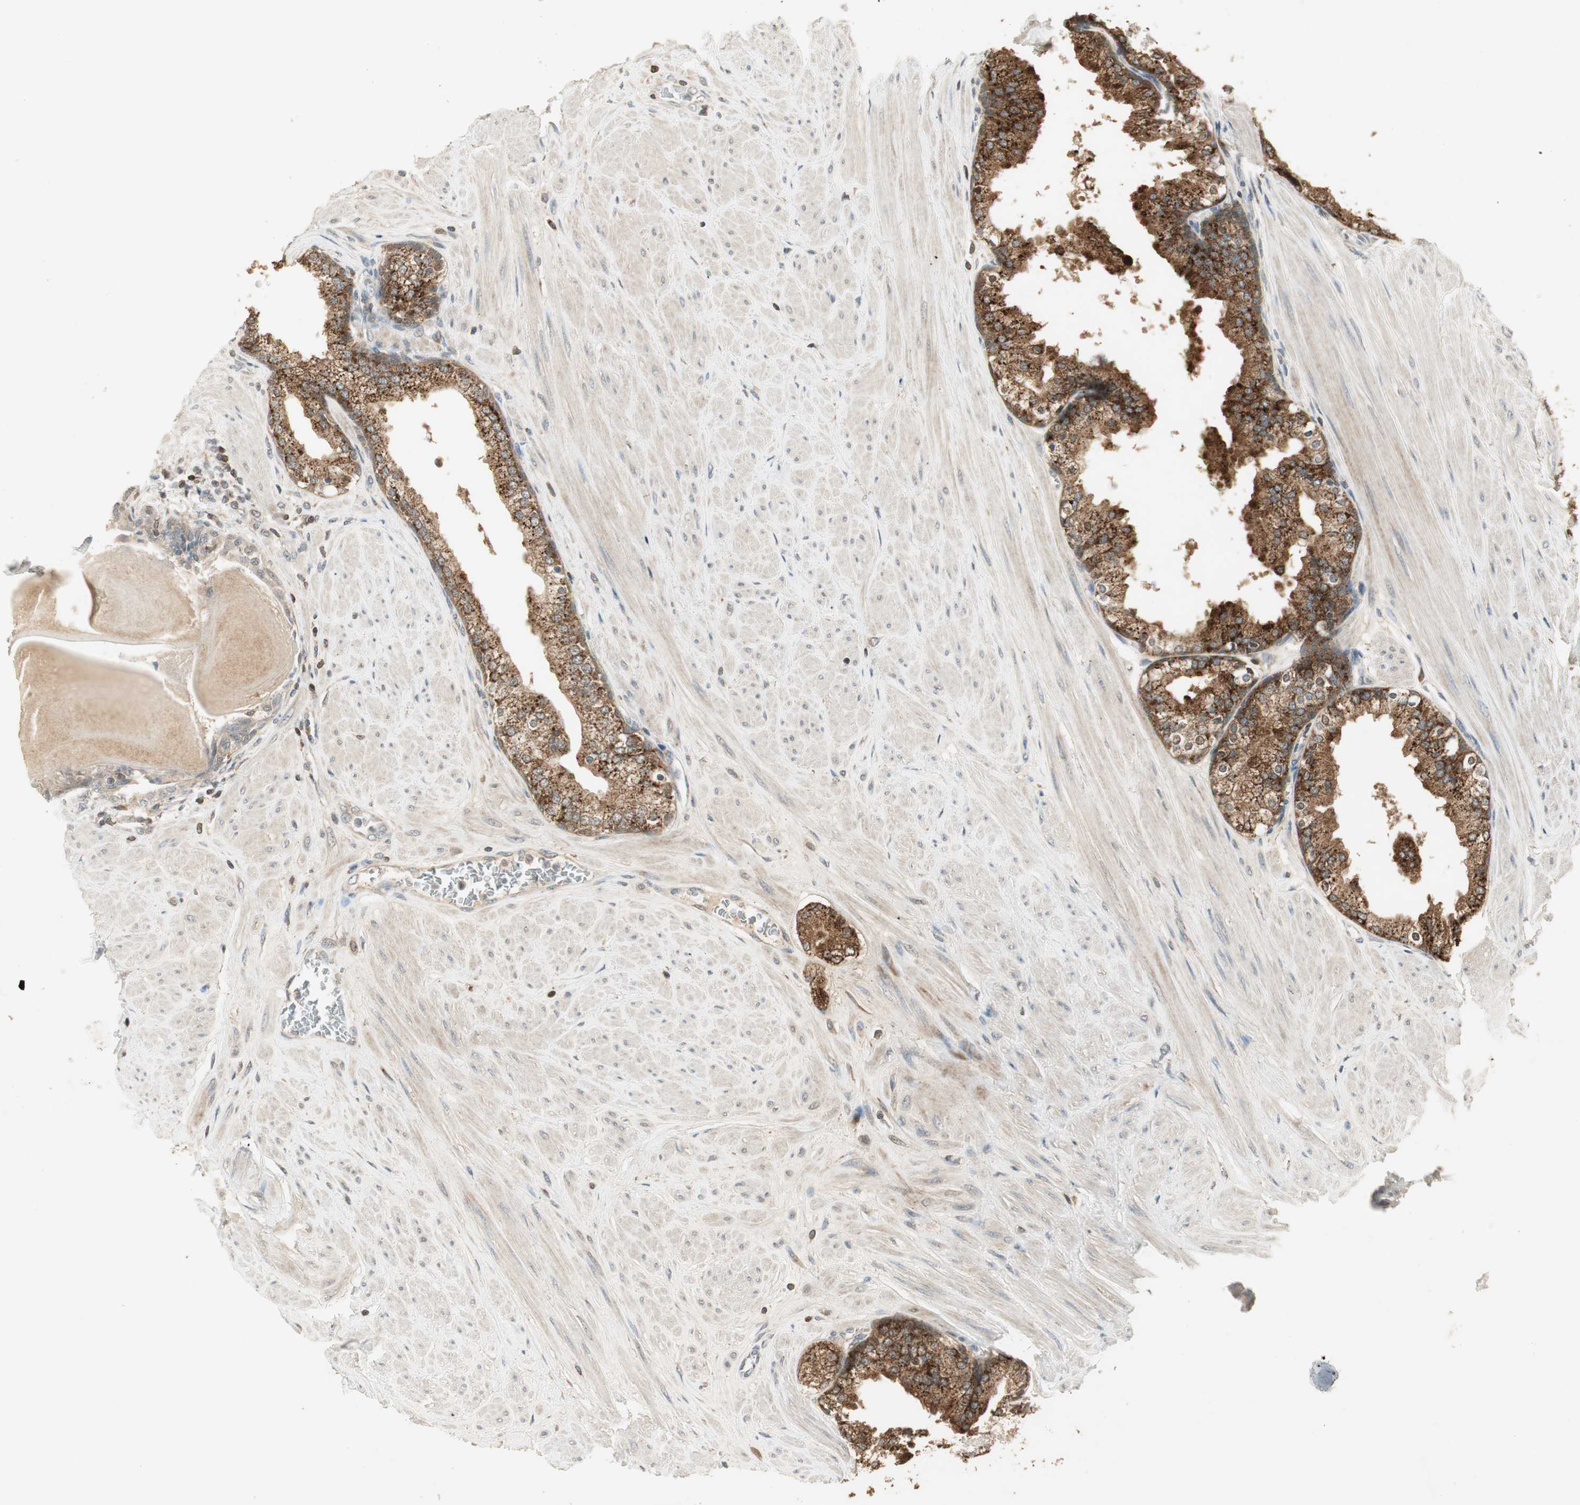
{"staining": {"intensity": "strong", "quantity": ">75%", "location": "cytoplasmic/membranous"}, "tissue": "prostate", "cell_type": "Glandular cells", "image_type": "normal", "snomed": [{"axis": "morphology", "description": "Normal tissue, NOS"}, {"axis": "topography", "description": "Prostate"}], "caption": "A histopathology image showing strong cytoplasmic/membranous staining in about >75% of glandular cells in unremarkable prostate, as visualized by brown immunohistochemical staining.", "gene": "USP2", "patient": {"sex": "male", "age": 51}}